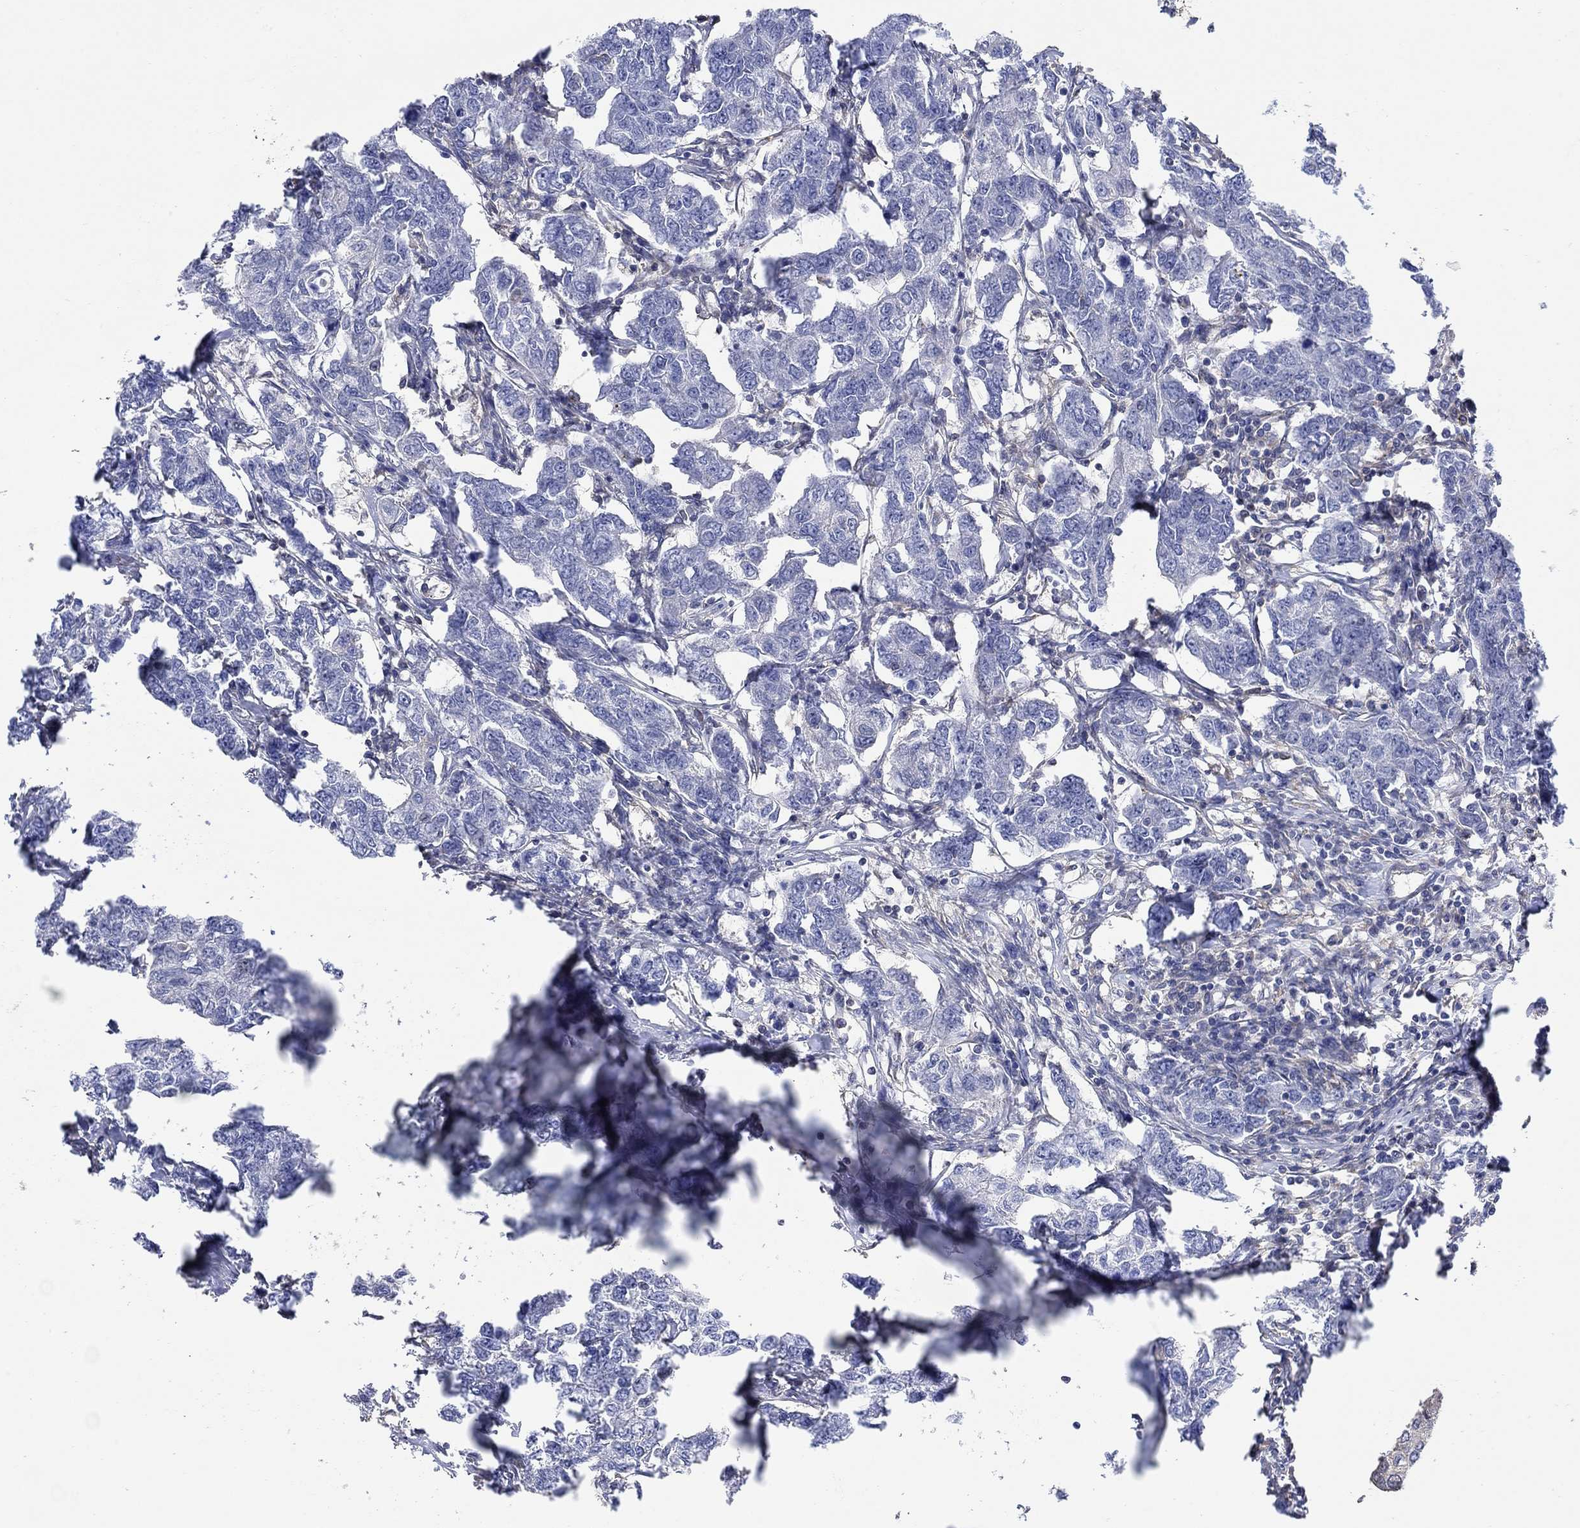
{"staining": {"intensity": "negative", "quantity": "none", "location": "none"}, "tissue": "breast cancer", "cell_type": "Tumor cells", "image_type": "cancer", "snomed": [{"axis": "morphology", "description": "Duct carcinoma"}, {"axis": "topography", "description": "Breast"}], "caption": "Tumor cells are negative for brown protein staining in intraductal carcinoma (breast).", "gene": "TEKT3", "patient": {"sex": "female", "age": 88}}